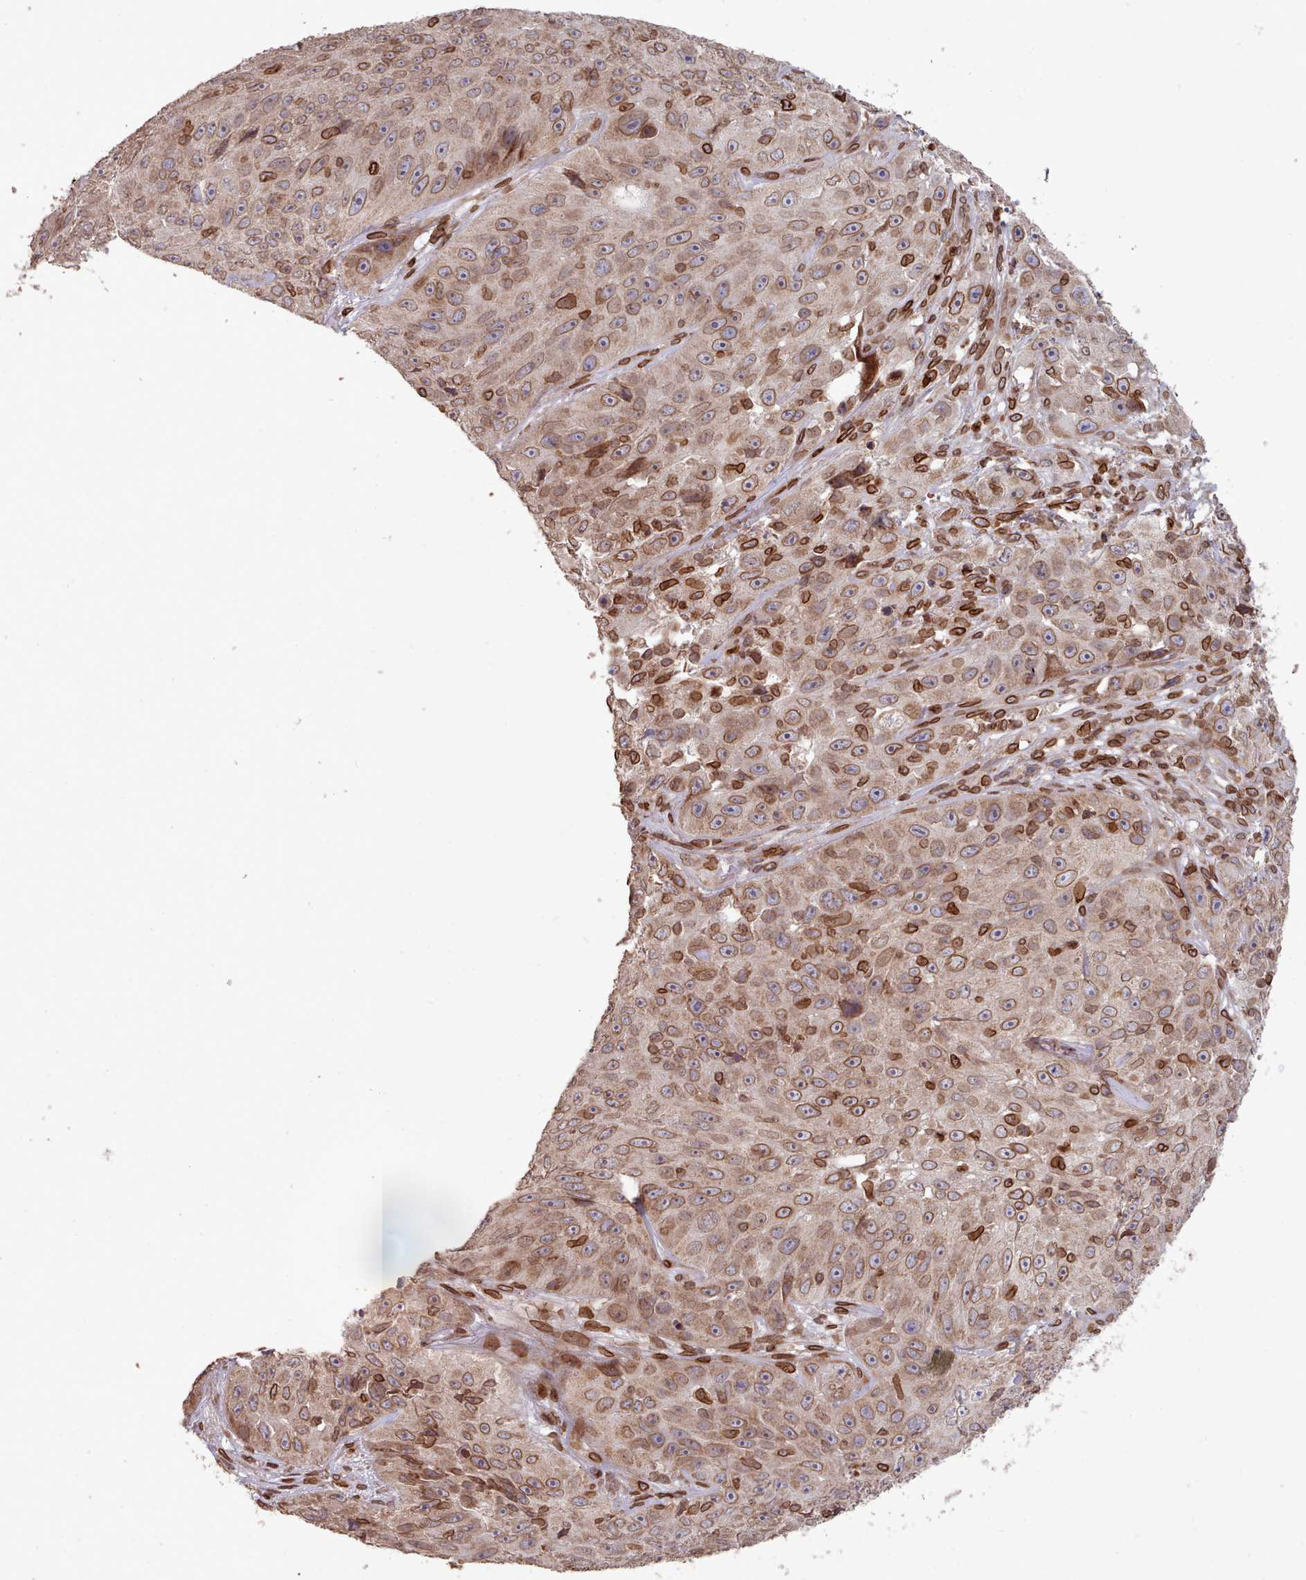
{"staining": {"intensity": "moderate", "quantity": ">75%", "location": "cytoplasmic/membranous,nuclear"}, "tissue": "skin cancer", "cell_type": "Tumor cells", "image_type": "cancer", "snomed": [{"axis": "morphology", "description": "Squamous cell carcinoma, NOS"}, {"axis": "topography", "description": "Skin"}], "caption": "This is a micrograph of immunohistochemistry staining of squamous cell carcinoma (skin), which shows moderate expression in the cytoplasmic/membranous and nuclear of tumor cells.", "gene": "TOR1AIP1", "patient": {"sex": "female", "age": 87}}